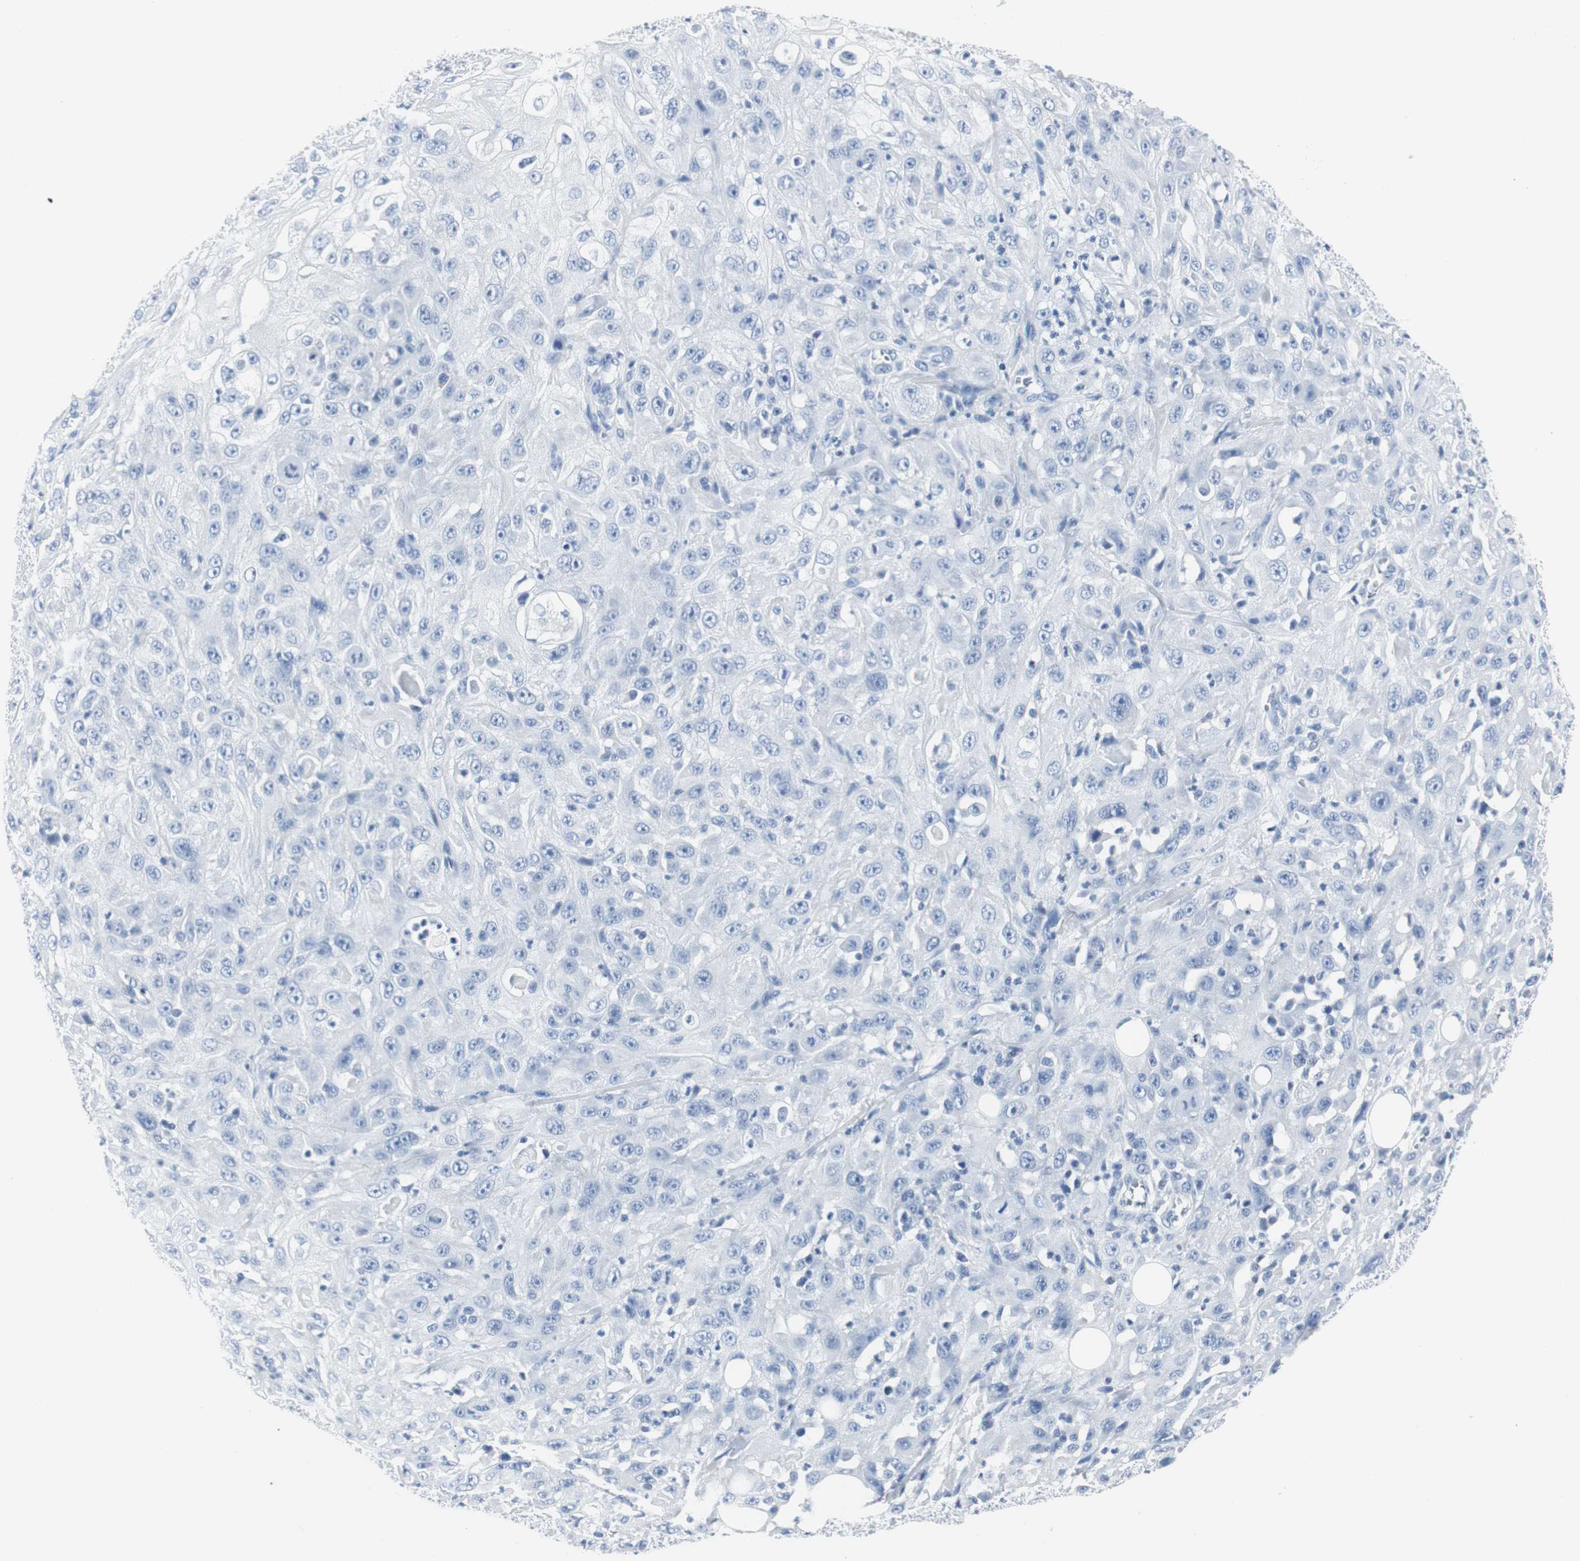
{"staining": {"intensity": "negative", "quantity": "none", "location": "none"}, "tissue": "skin cancer", "cell_type": "Tumor cells", "image_type": "cancer", "snomed": [{"axis": "morphology", "description": "Squamous cell carcinoma, NOS"}, {"axis": "morphology", "description": "Squamous cell carcinoma, metastatic, NOS"}, {"axis": "topography", "description": "Skin"}, {"axis": "topography", "description": "Lymph node"}], "caption": "An image of skin cancer stained for a protein demonstrates no brown staining in tumor cells.", "gene": "GAP43", "patient": {"sex": "male", "age": 75}}